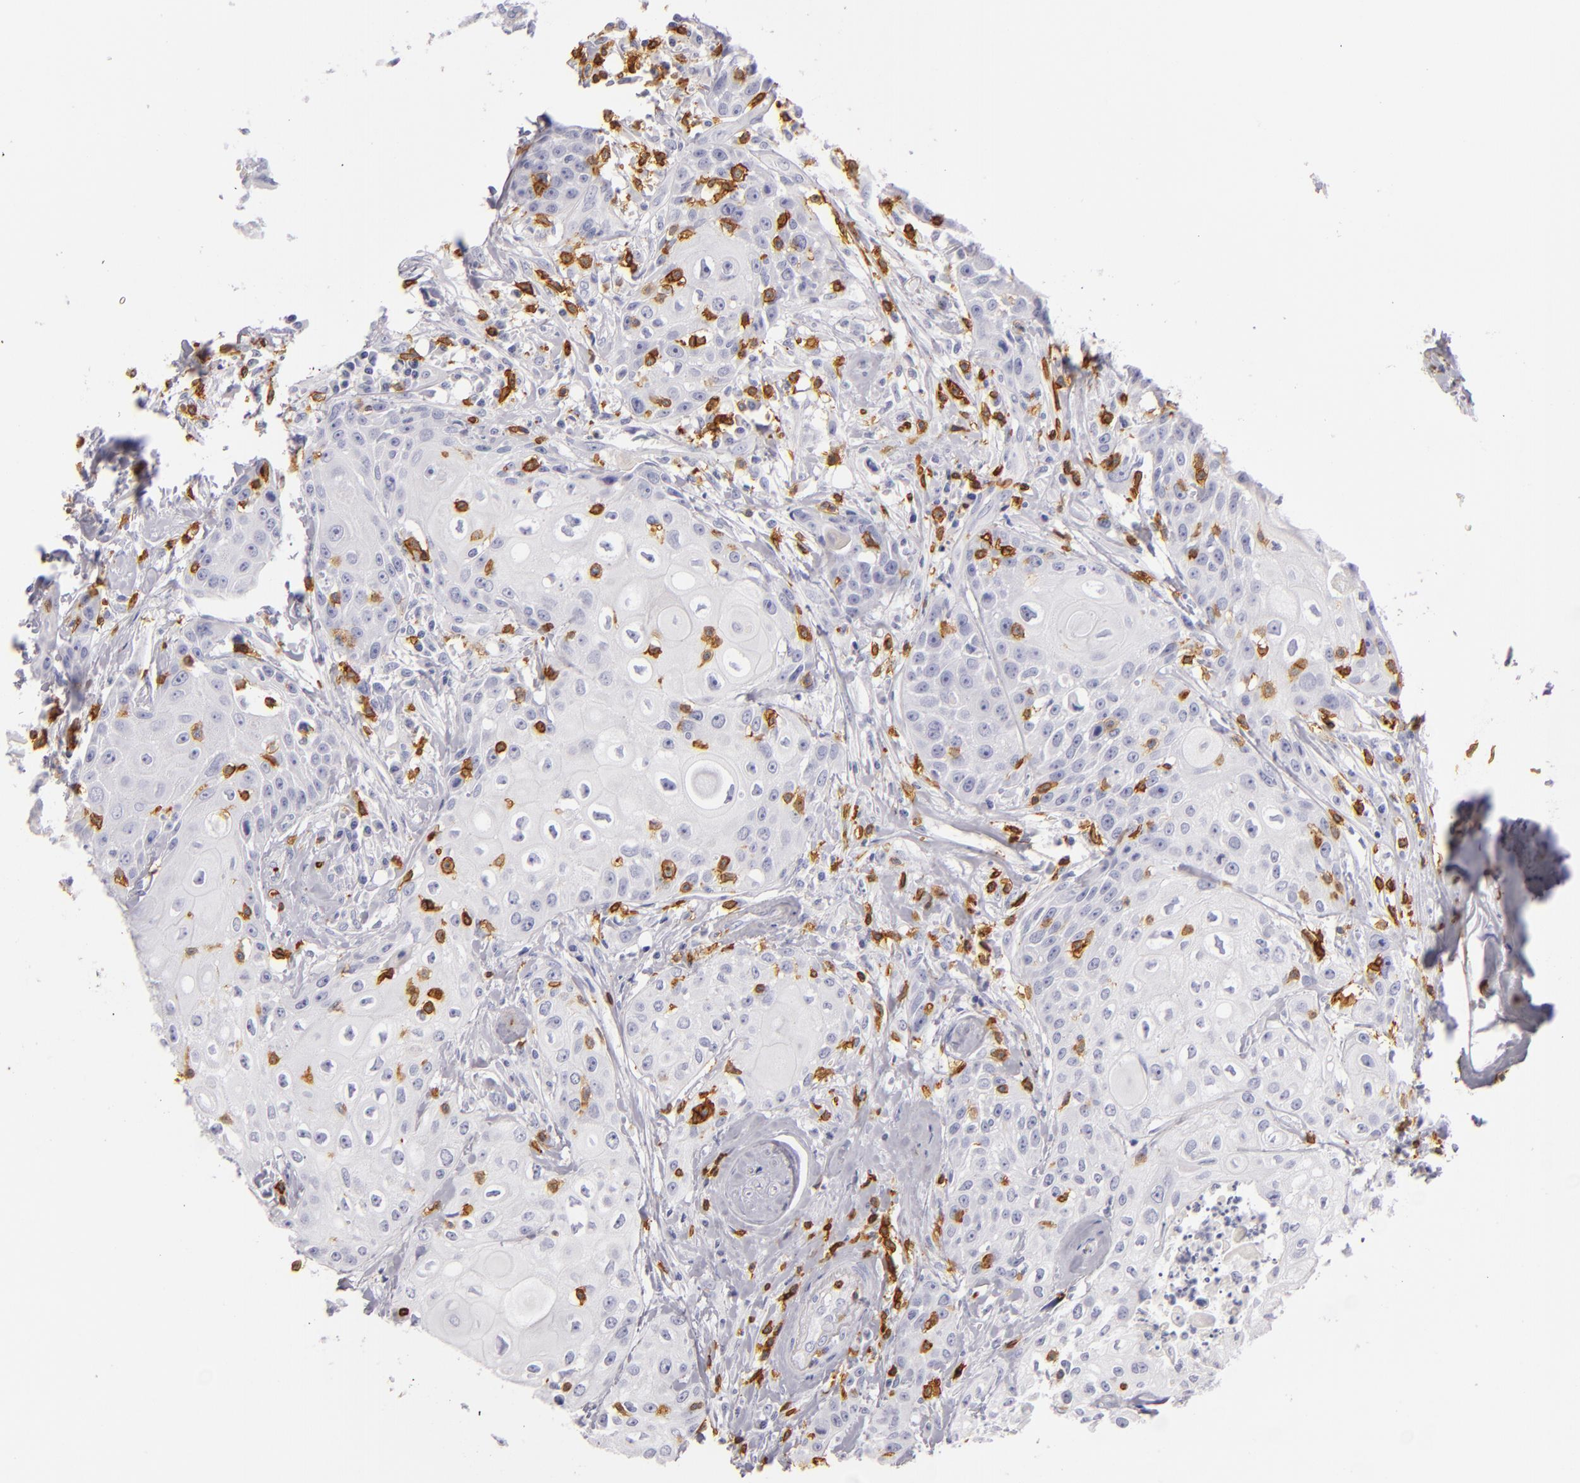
{"staining": {"intensity": "negative", "quantity": "none", "location": "none"}, "tissue": "head and neck cancer", "cell_type": "Tumor cells", "image_type": "cancer", "snomed": [{"axis": "morphology", "description": "Squamous cell carcinoma, NOS"}, {"axis": "topography", "description": "Oral tissue"}, {"axis": "topography", "description": "Head-Neck"}], "caption": "Tumor cells are negative for brown protein staining in head and neck squamous cell carcinoma. (Immunohistochemistry (ihc), brightfield microscopy, high magnification).", "gene": "LAT", "patient": {"sex": "female", "age": 82}}